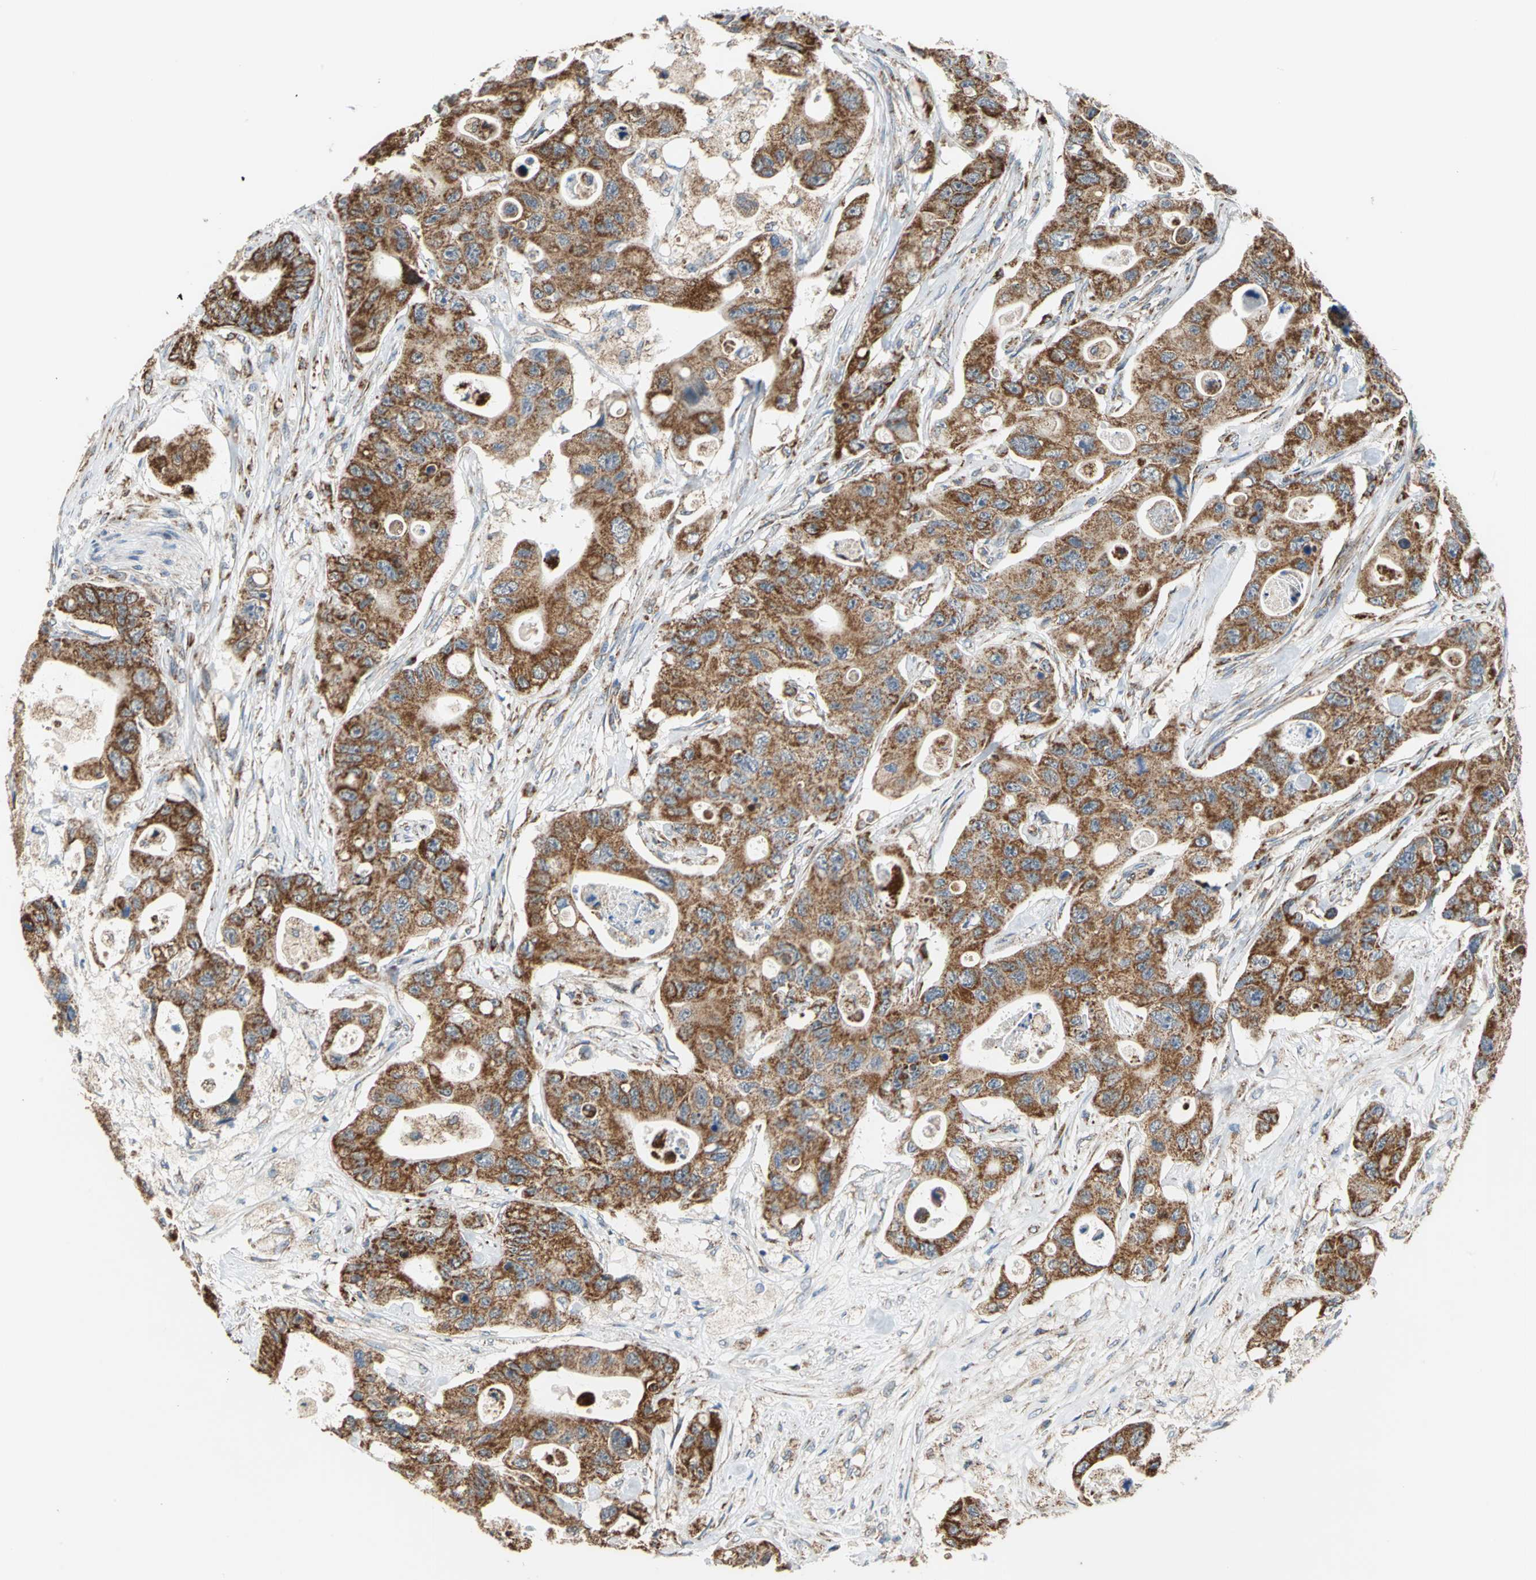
{"staining": {"intensity": "moderate", "quantity": ">75%", "location": "cytoplasmic/membranous"}, "tissue": "colorectal cancer", "cell_type": "Tumor cells", "image_type": "cancer", "snomed": [{"axis": "morphology", "description": "Adenocarcinoma, NOS"}, {"axis": "topography", "description": "Colon"}], "caption": "Protein expression analysis of colorectal adenocarcinoma exhibits moderate cytoplasmic/membranous expression in about >75% of tumor cells. The protein of interest is stained brown, and the nuclei are stained in blue (DAB IHC with brightfield microscopy, high magnification).", "gene": "MRPS22", "patient": {"sex": "female", "age": 46}}